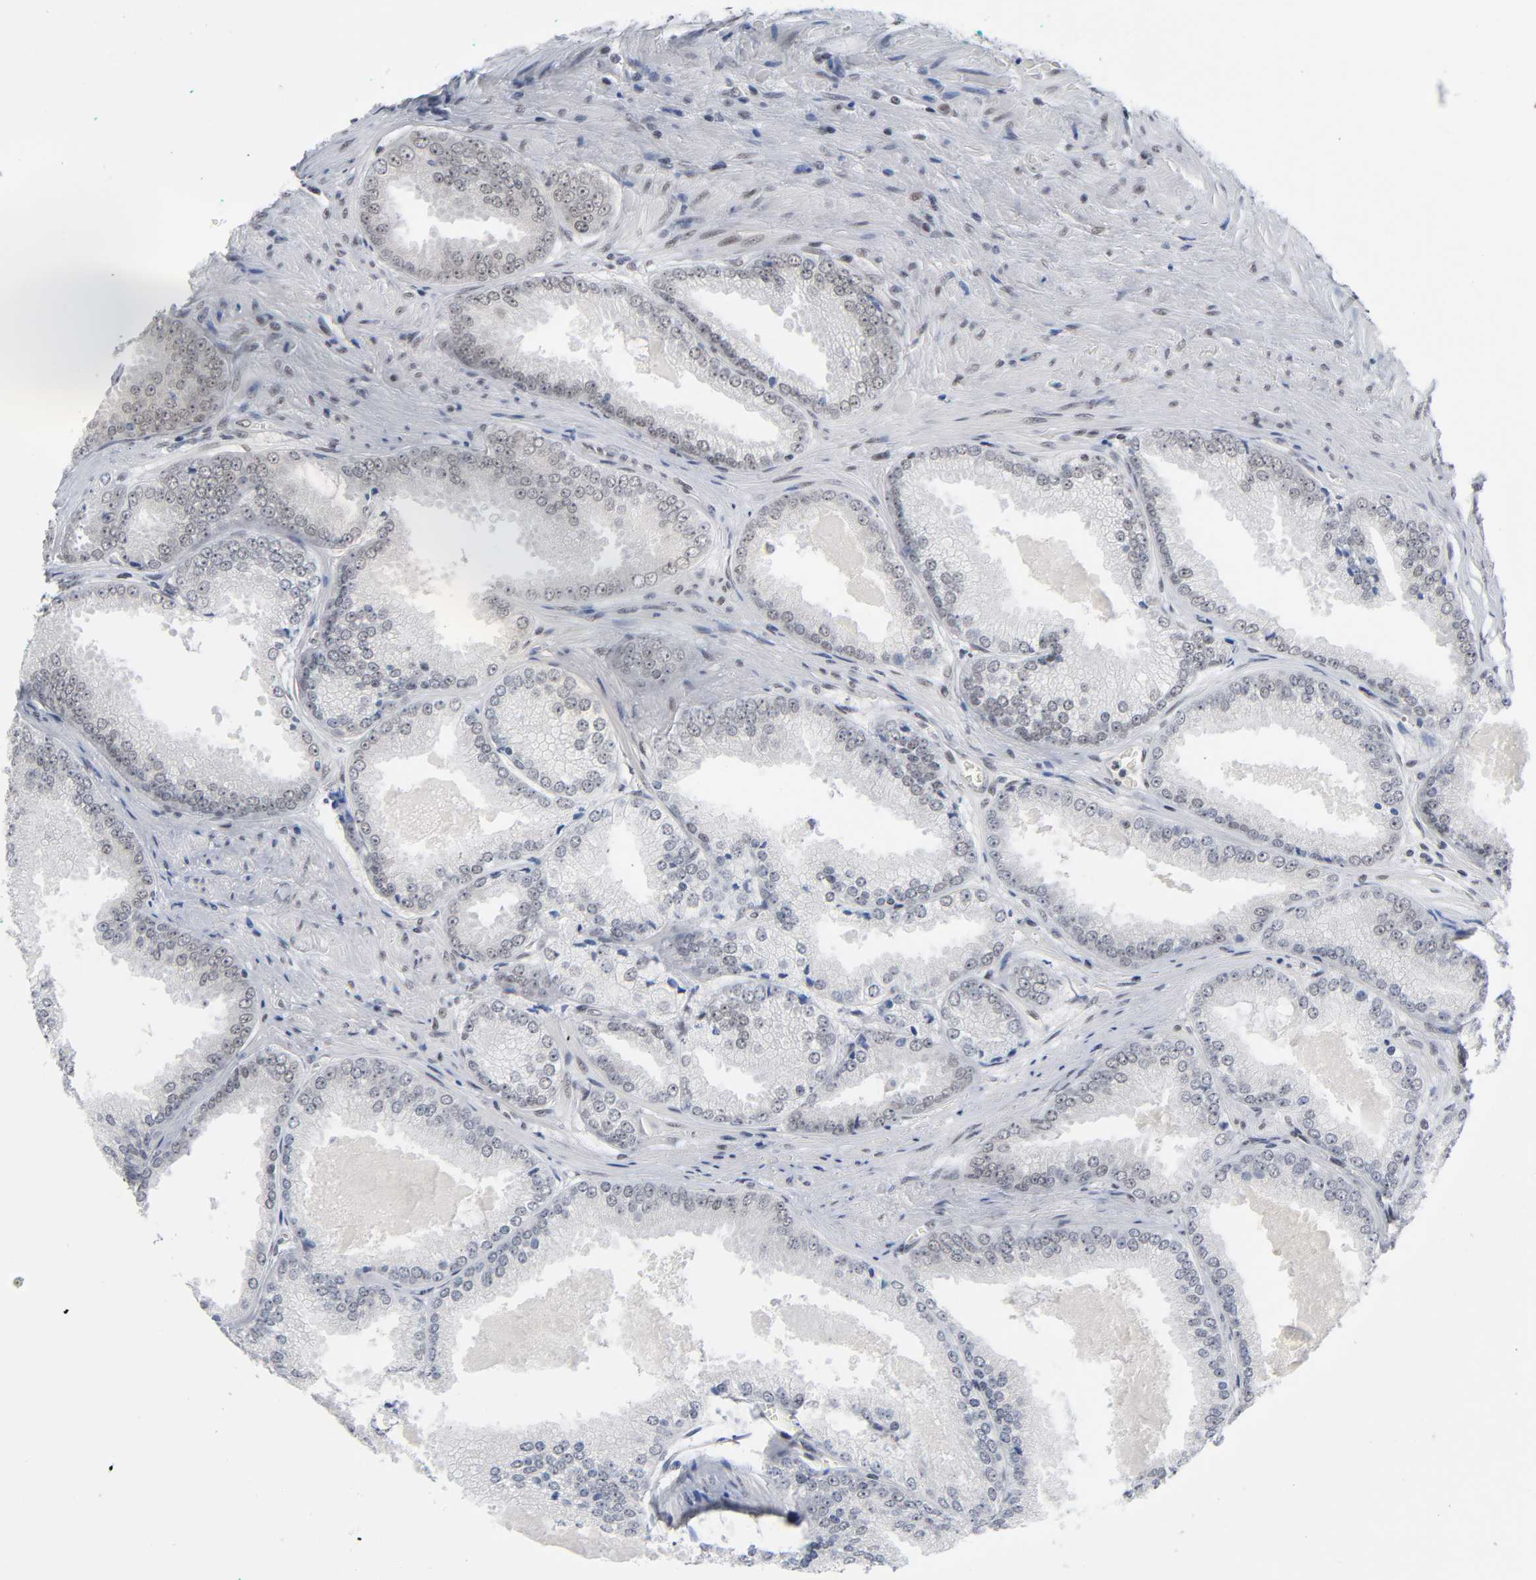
{"staining": {"intensity": "negative", "quantity": "none", "location": "none"}, "tissue": "prostate cancer", "cell_type": "Tumor cells", "image_type": "cancer", "snomed": [{"axis": "morphology", "description": "Adenocarcinoma, High grade"}, {"axis": "topography", "description": "Prostate"}], "caption": "Tumor cells are negative for brown protein staining in adenocarcinoma (high-grade) (prostate).", "gene": "ZNF384", "patient": {"sex": "male", "age": 61}}